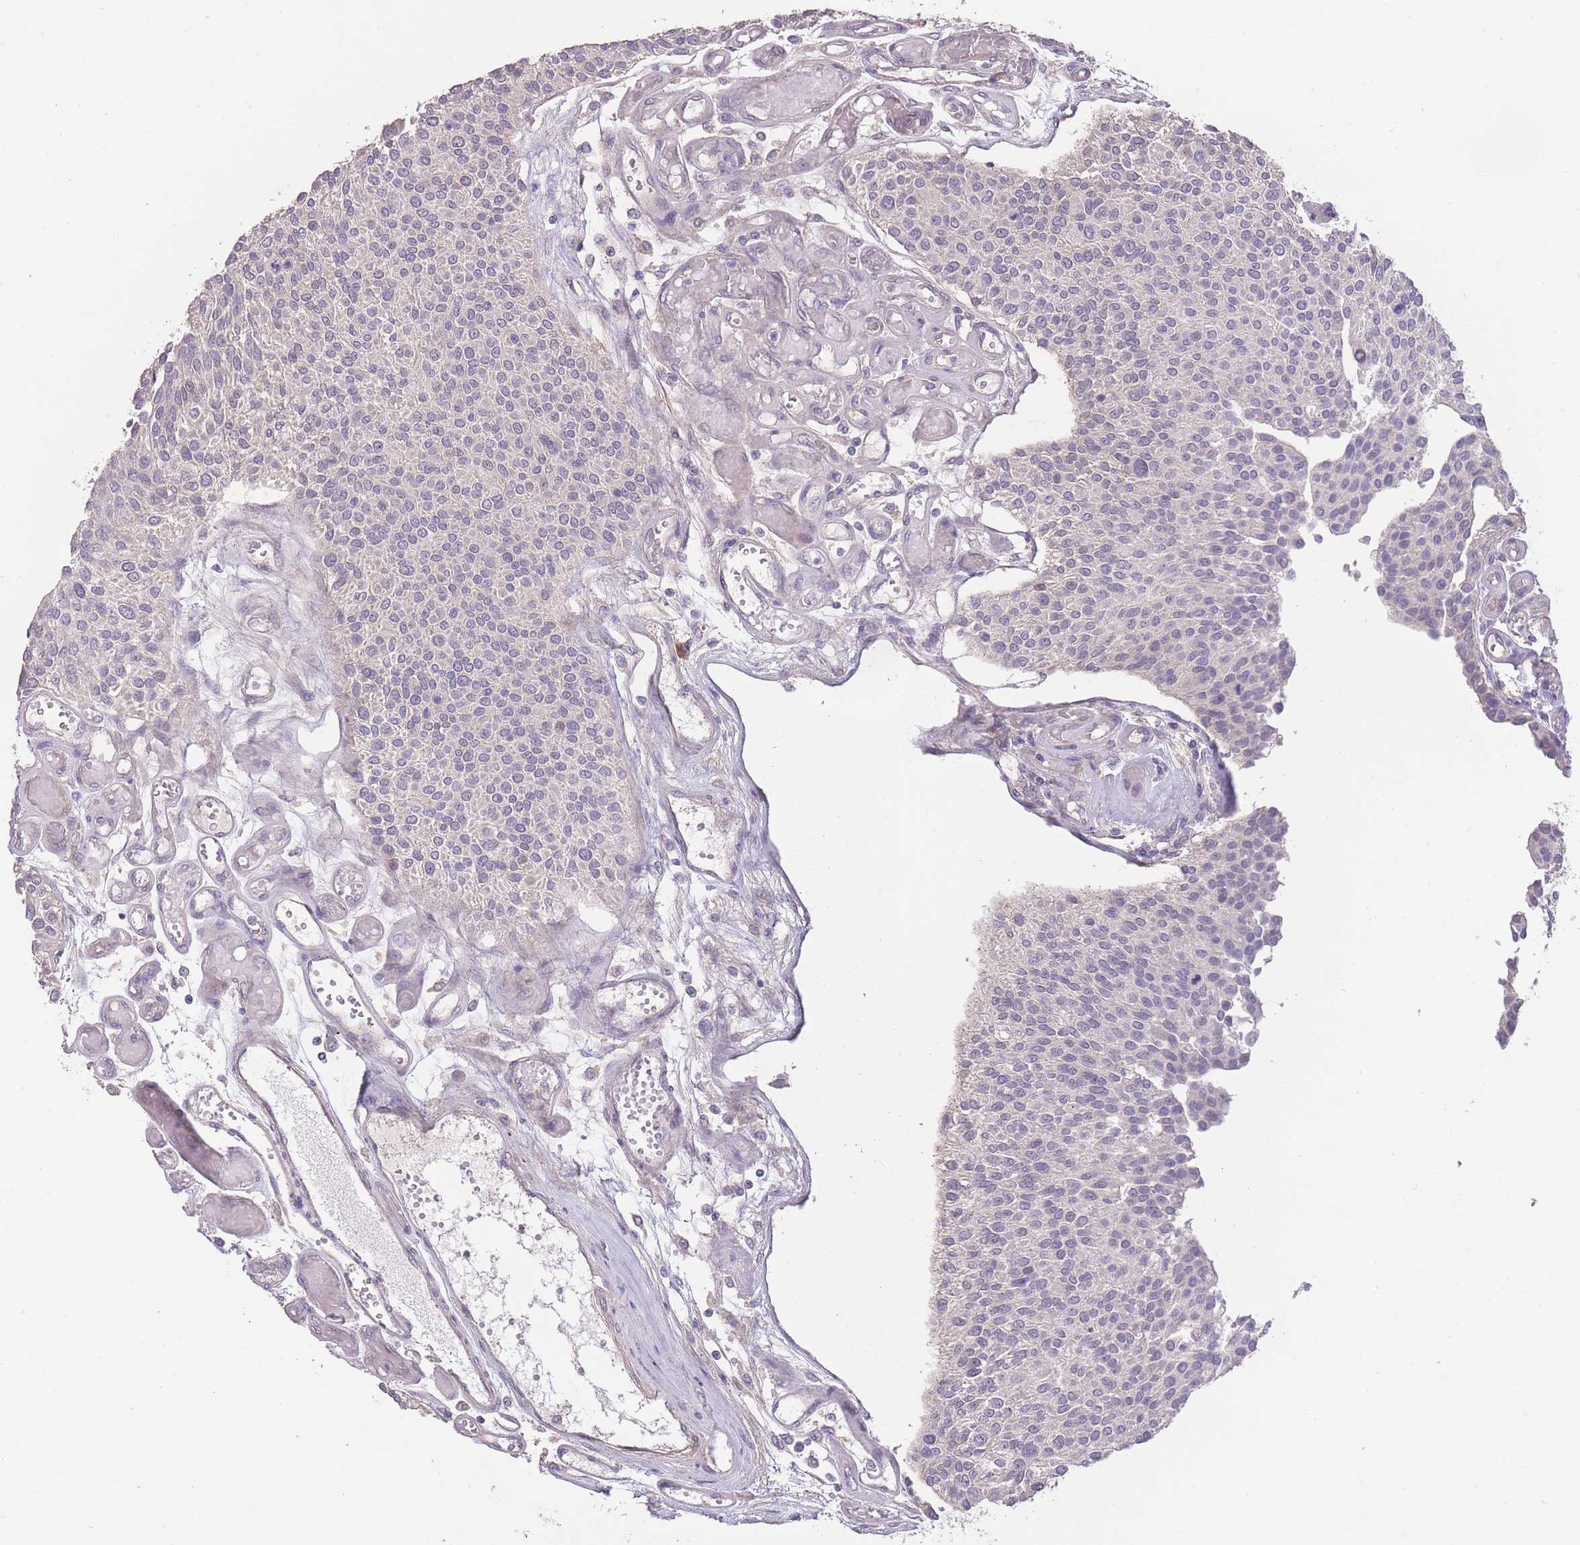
{"staining": {"intensity": "negative", "quantity": "none", "location": "none"}, "tissue": "urothelial cancer", "cell_type": "Tumor cells", "image_type": "cancer", "snomed": [{"axis": "morphology", "description": "Urothelial carcinoma, NOS"}, {"axis": "topography", "description": "Urinary bladder"}], "caption": "This is an IHC photomicrograph of human transitional cell carcinoma. There is no positivity in tumor cells.", "gene": "RSPH10B", "patient": {"sex": "male", "age": 55}}